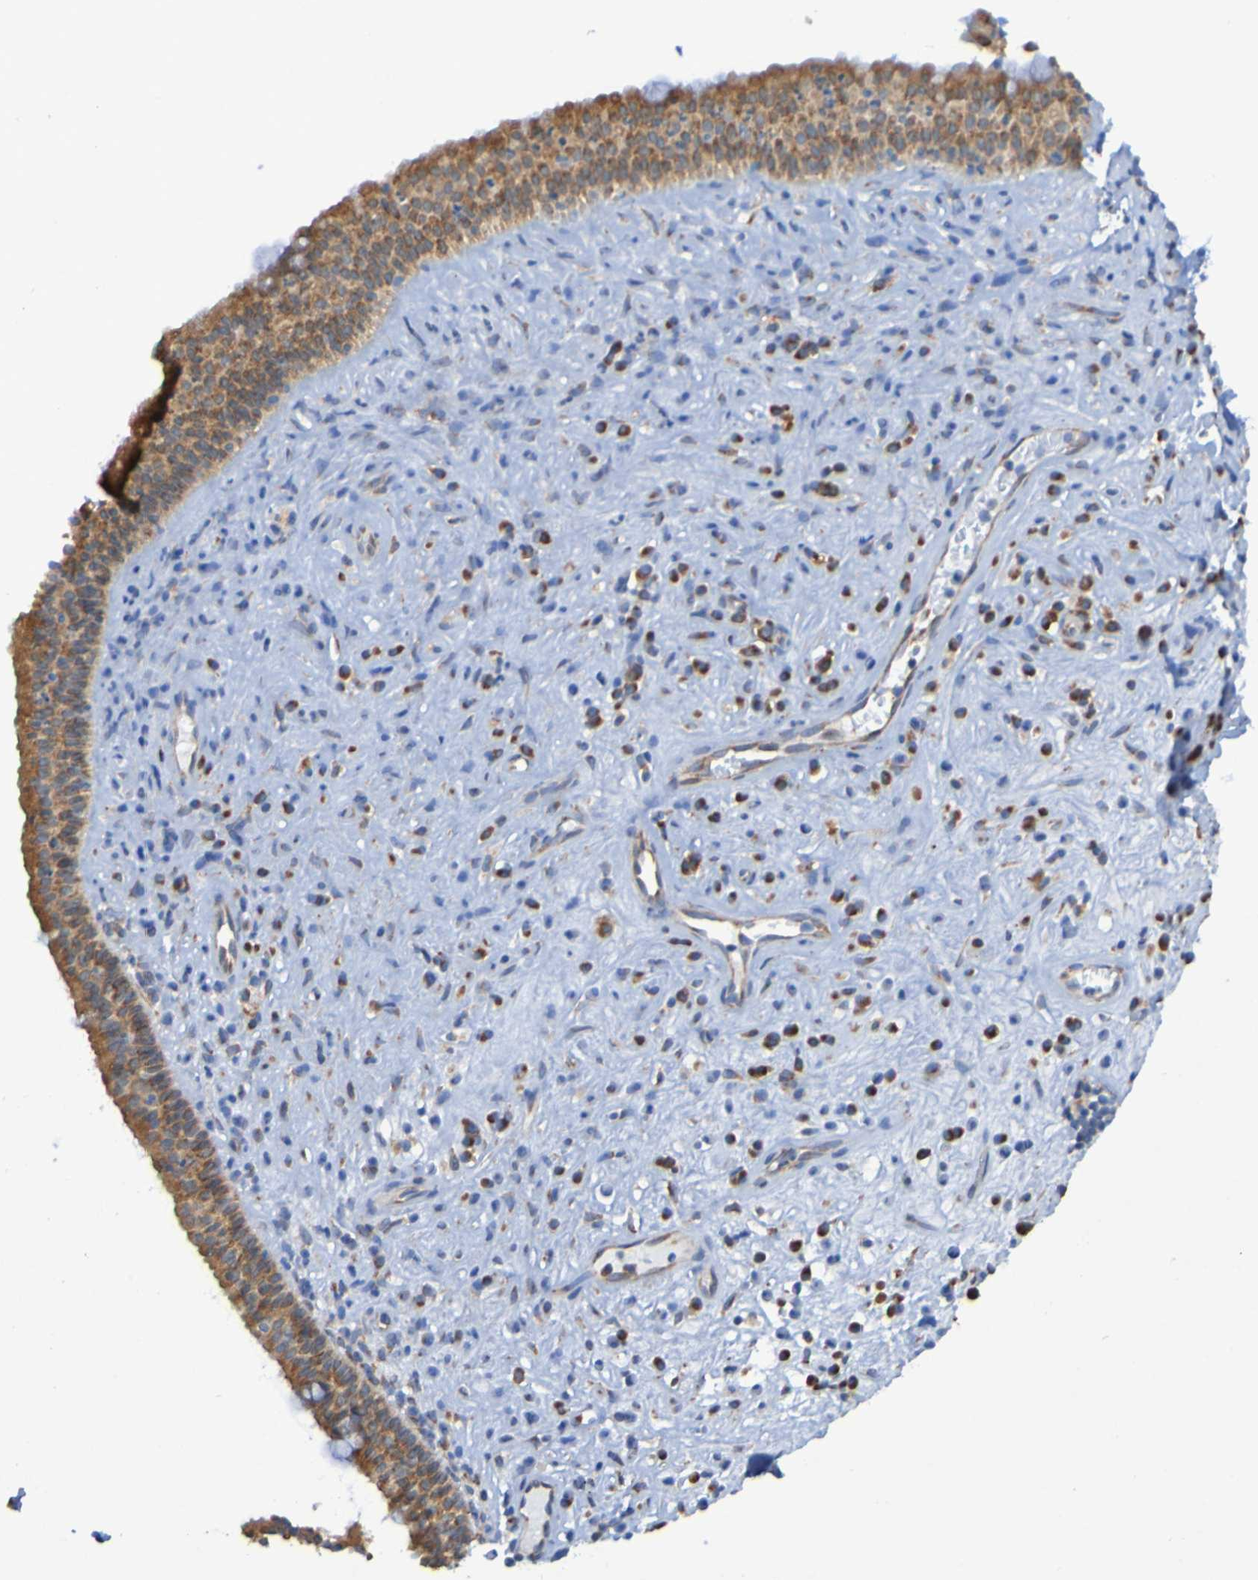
{"staining": {"intensity": "moderate", "quantity": ">75%", "location": "cytoplasmic/membranous"}, "tissue": "nasopharynx", "cell_type": "Respiratory epithelial cells", "image_type": "normal", "snomed": [{"axis": "morphology", "description": "Normal tissue, NOS"}, {"axis": "topography", "description": "Nasopharynx"}], "caption": "DAB (3,3'-diaminobenzidine) immunohistochemical staining of benign nasopharynx shows moderate cytoplasmic/membranous protein expression in approximately >75% of respiratory epithelial cells.", "gene": "FKBP3", "patient": {"sex": "female", "age": 51}}